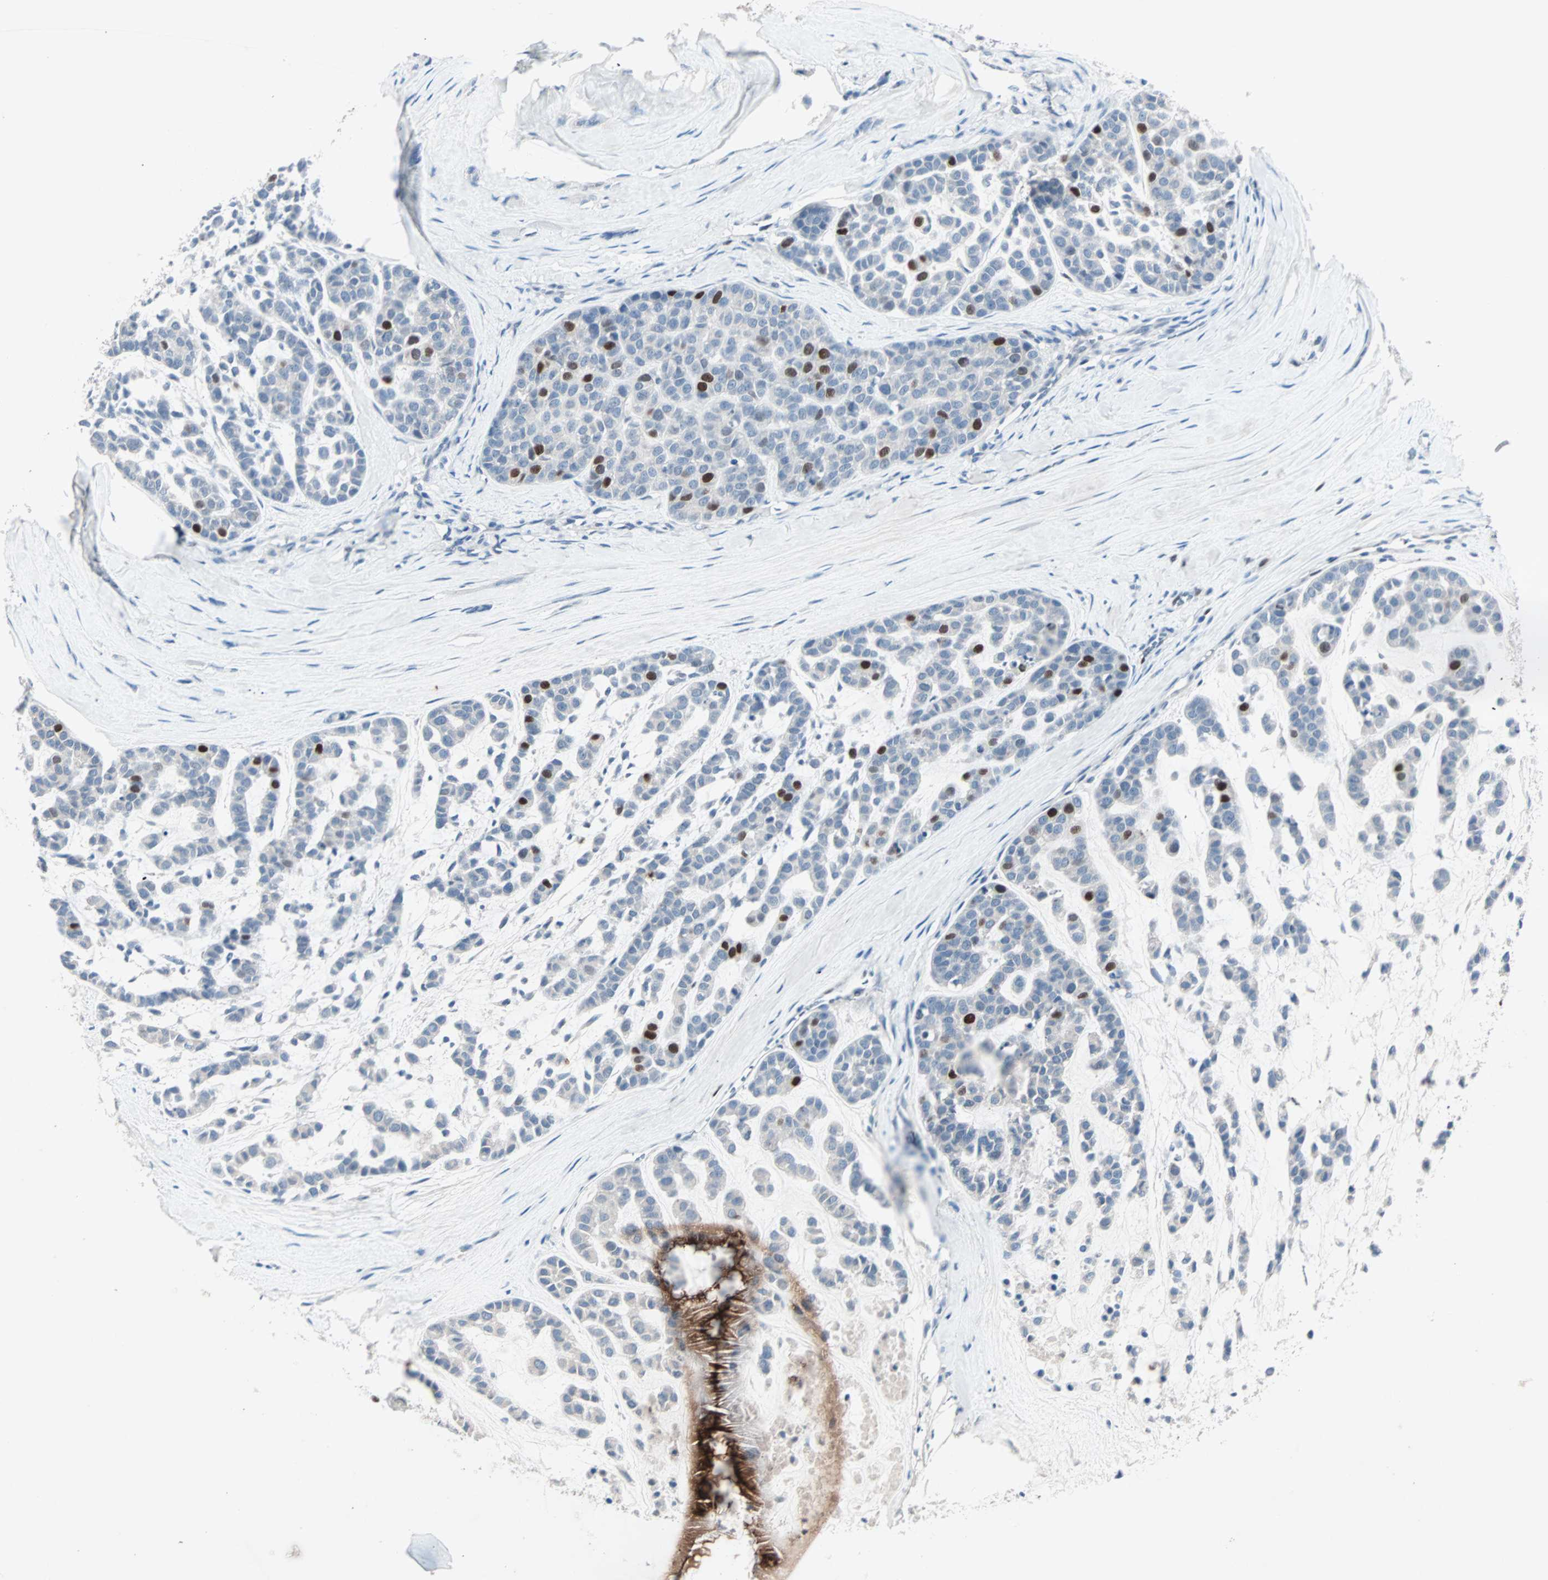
{"staining": {"intensity": "strong", "quantity": "<25%", "location": "nuclear"}, "tissue": "head and neck cancer", "cell_type": "Tumor cells", "image_type": "cancer", "snomed": [{"axis": "morphology", "description": "Adenocarcinoma, NOS"}, {"axis": "morphology", "description": "Adenoma, NOS"}, {"axis": "topography", "description": "Head-Neck"}], "caption": "Brown immunohistochemical staining in human head and neck cancer demonstrates strong nuclear expression in about <25% of tumor cells.", "gene": "CCNE2", "patient": {"sex": "female", "age": 55}}